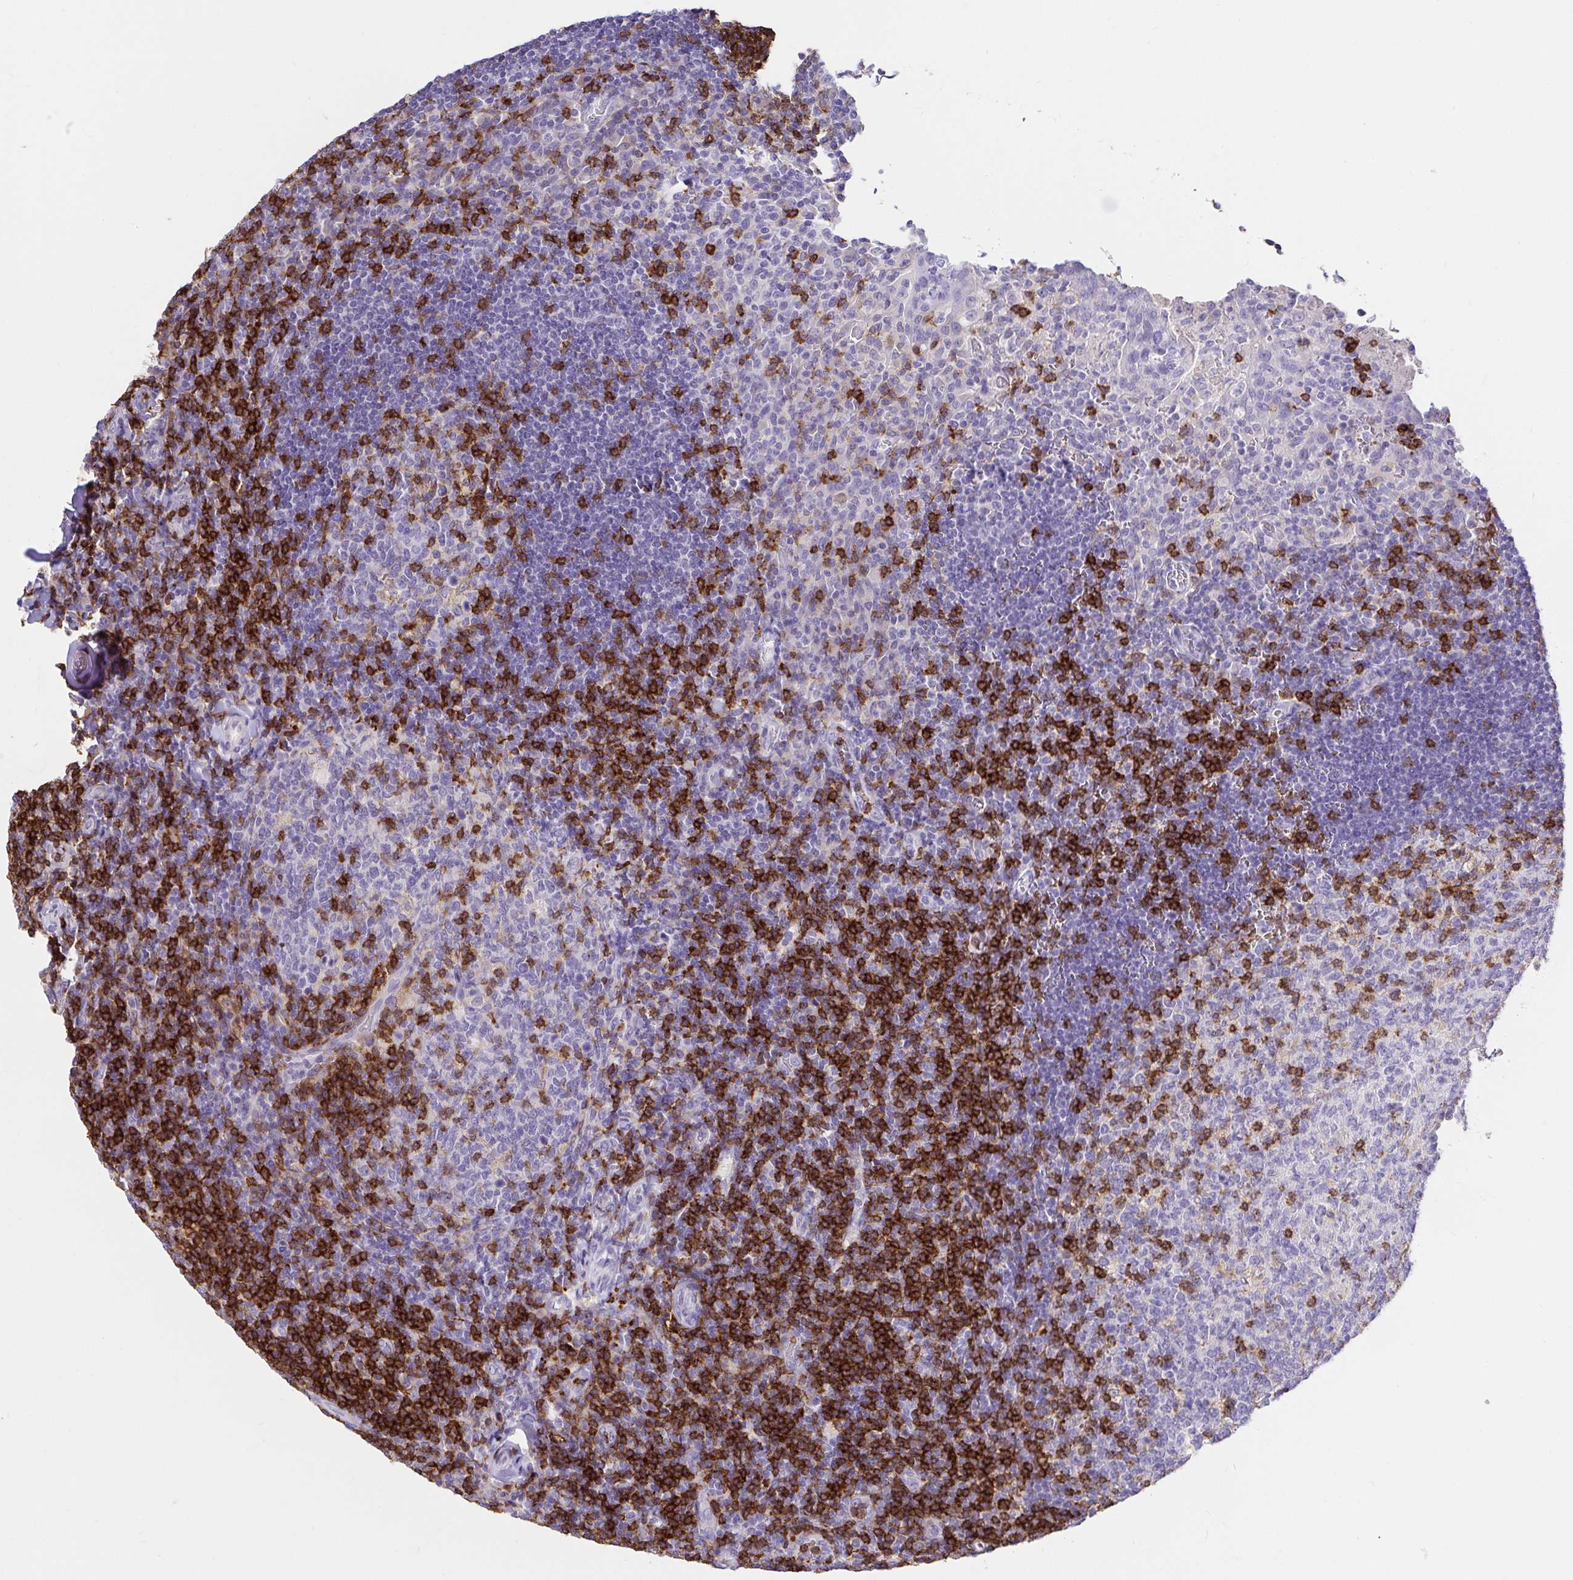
{"staining": {"intensity": "strong", "quantity": "<25%", "location": "cytoplasmic/membranous"}, "tissue": "tonsil", "cell_type": "Germinal center cells", "image_type": "normal", "snomed": [{"axis": "morphology", "description": "Normal tissue, NOS"}, {"axis": "topography", "description": "Tonsil"}], "caption": "Immunohistochemistry image of normal tonsil: tonsil stained using immunohistochemistry shows medium levels of strong protein expression localized specifically in the cytoplasmic/membranous of germinal center cells, appearing as a cytoplasmic/membranous brown color.", "gene": "SKAP1", "patient": {"sex": "female", "age": 10}}